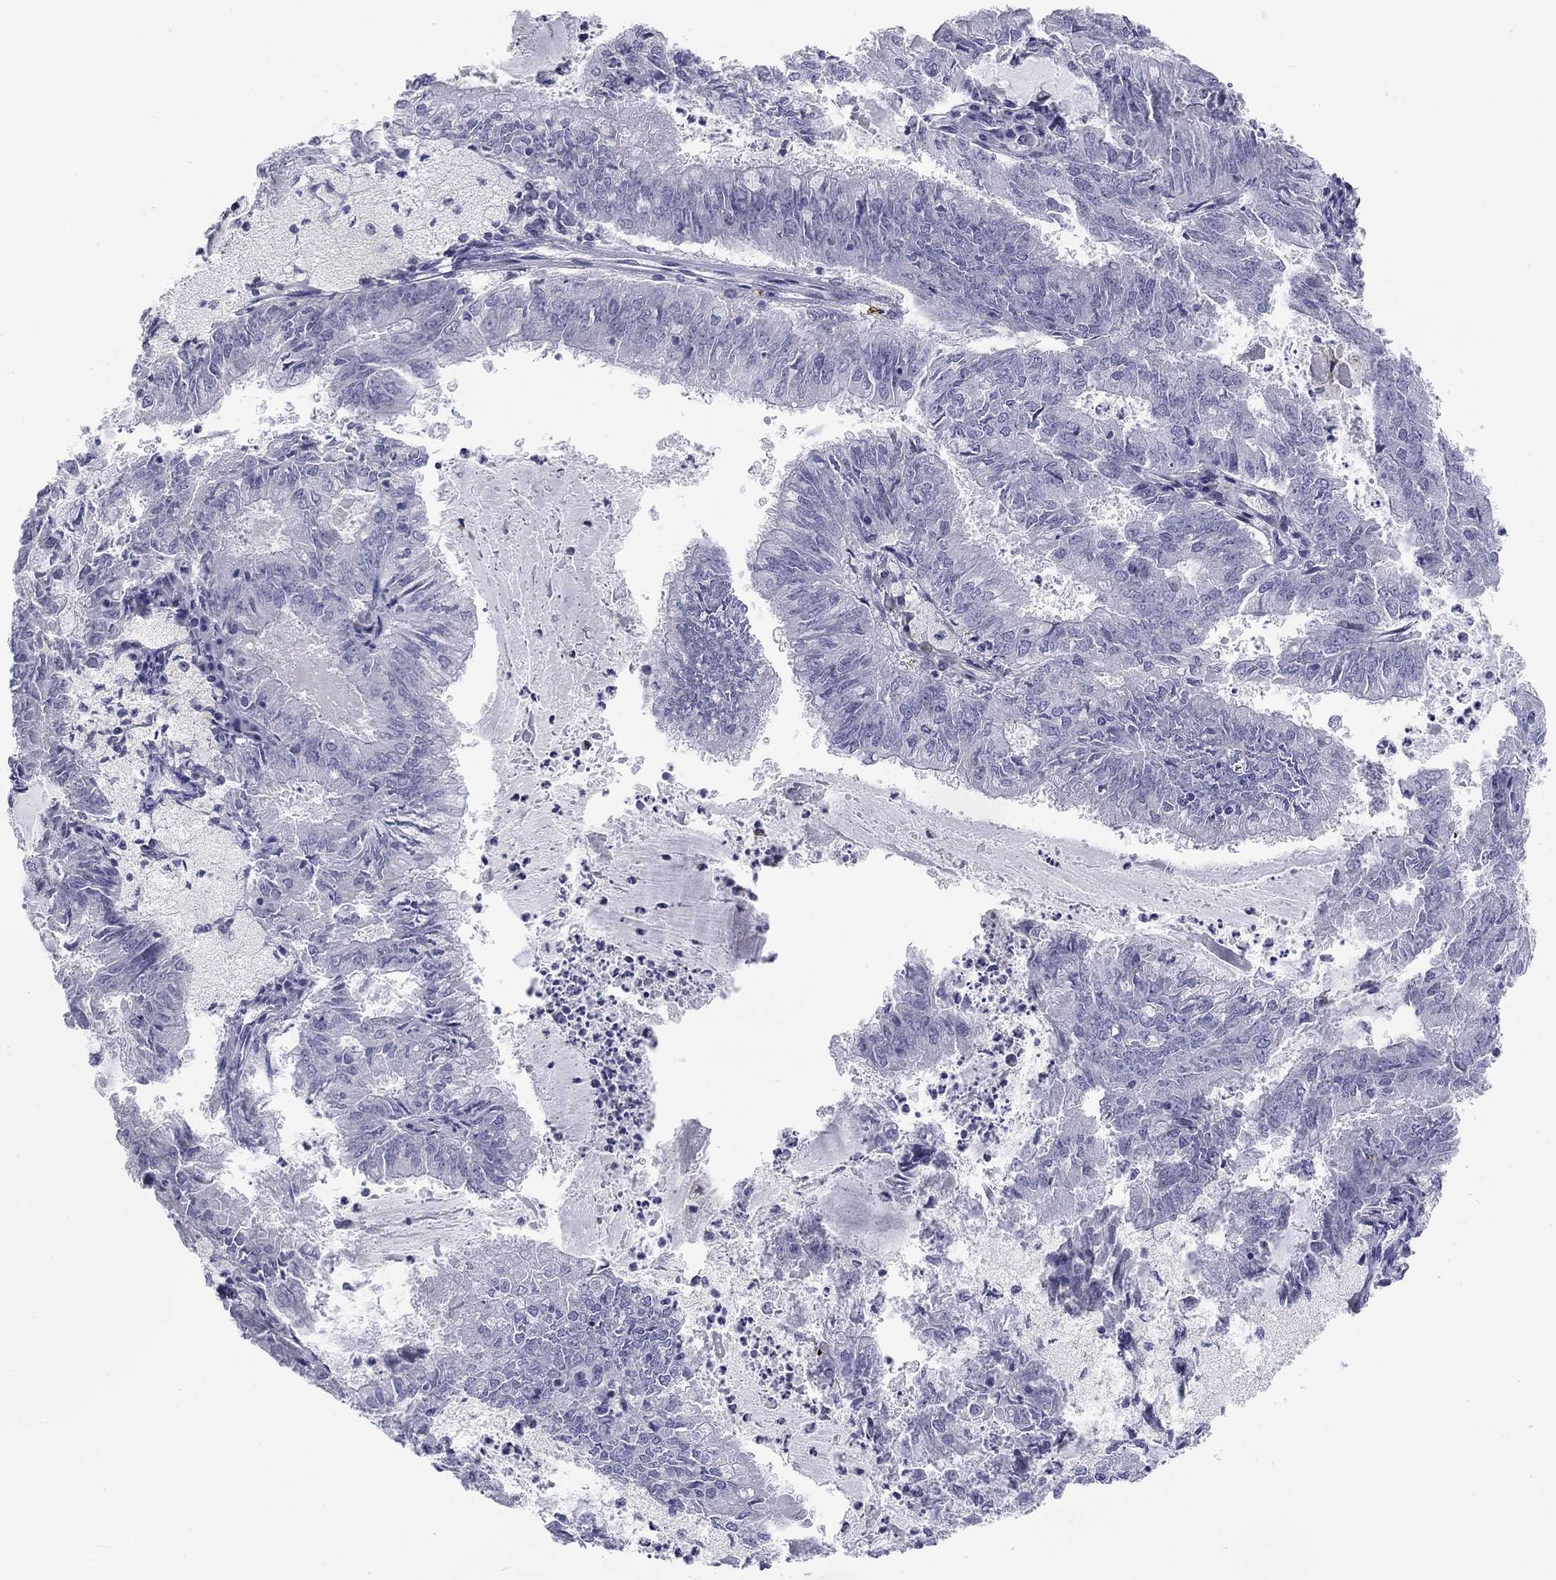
{"staining": {"intensity": "negative", "quantity": "none", "location": "none"}, "tissue": "endometrial cancer", "cell_type": "Tumor cells", "image_type": "cancer", "snomed": [{"axis": "morphology", "description": "Adenocarcinoma, NOS"}, {"axis": "topography", "description": "Endometrium"}], "caption": "Endometrial adenocarcinoma was stained to show a protein in brown. There is no significant expression in tumor cells.", "gene": "CALB1", "patient": {"sex": "female", "age": 57}}